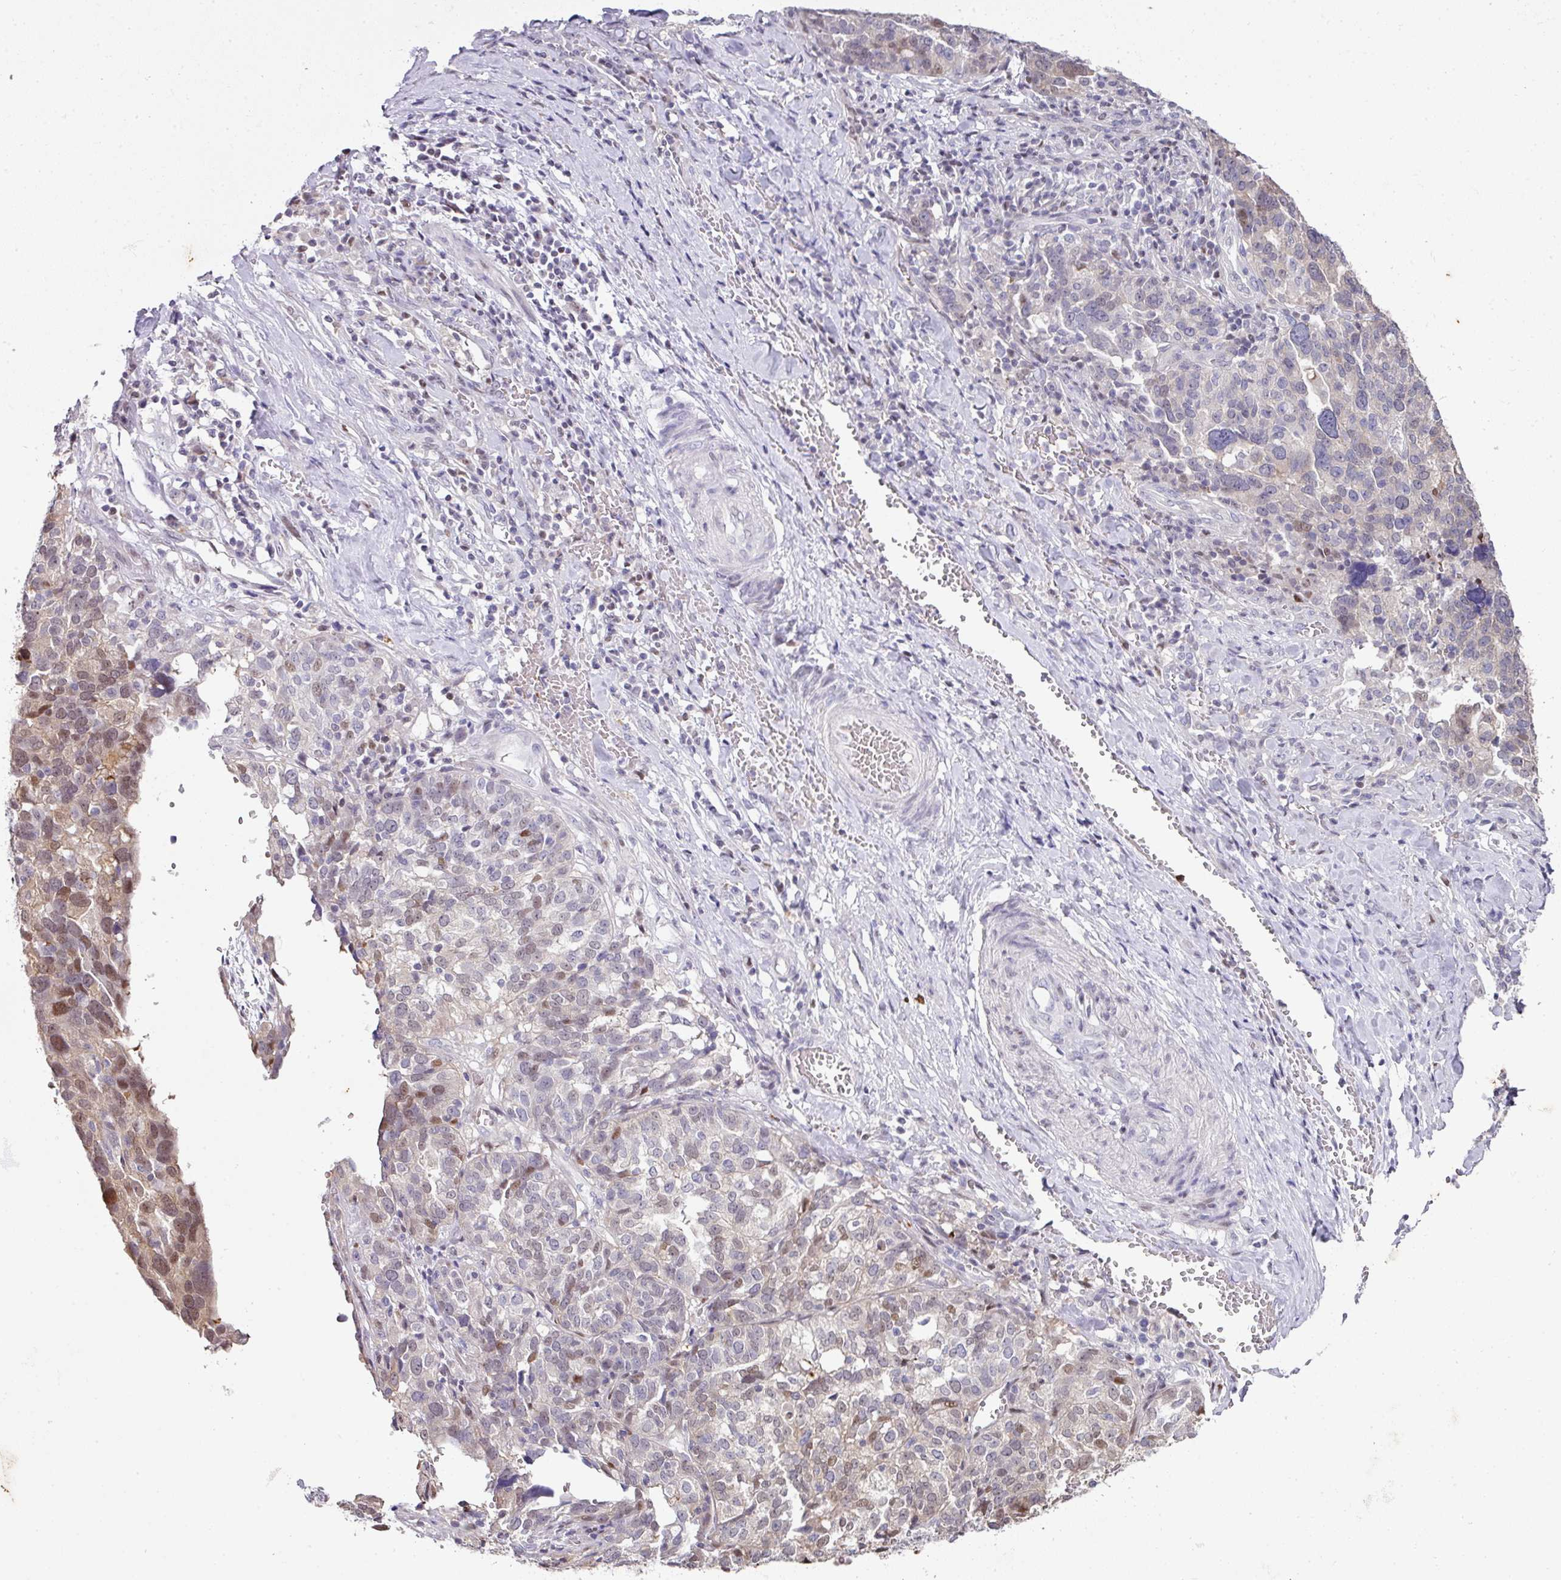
{"staining": {"intensity": "moderate", "quantity": "<25%", "location": "nuclear"}, "tissue": "ovarian cancer", "cell_type": "Tumor cells", "image_type": "cancer", "snomed": [{"axis": "morphology", "description": "Cystadenocarcinoma, serous, NOS"}, {"axis": "topography", "description": "Ovary"}], "caption": "This is an image of immunohistochemistry (IHC) staining of ovarian cancer (serous cystadenocarcinoma), which shows moderate expression in the nuclear of tumor cells.", "gene": "ANKRD18A", "patient": {"sex": "female", "age": 59}}